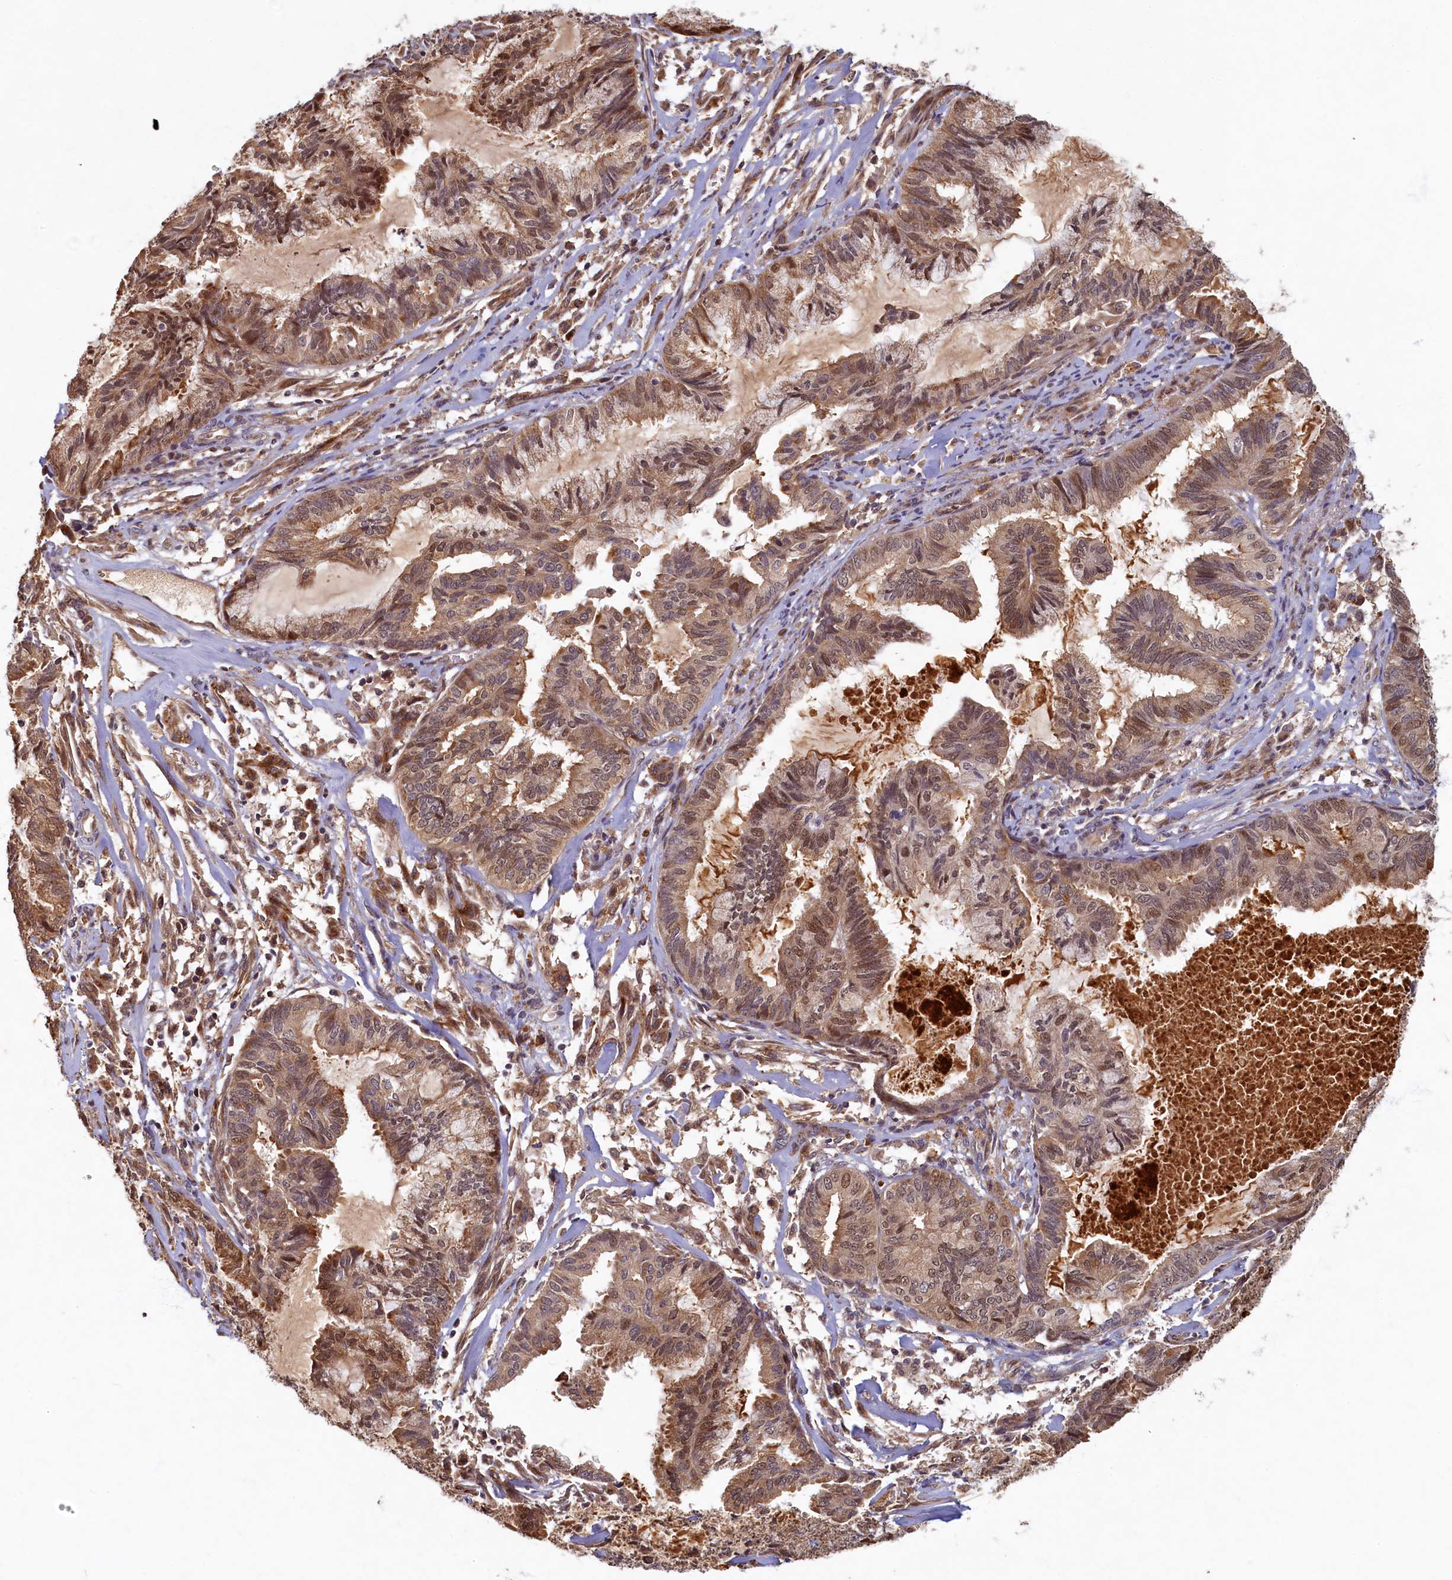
{"staining": {"intensity": "moderate", "quantity": "25%-75%", "location": "cytoplasmic/membranous,nuclear"}, "tissue": "endometrial cancer", "cell_type": "Tumor cells", "image_type": "cancer", "snomed": [{"axis": "morphology", "description": "Adenocarcinoma, NOS"}, {"axis": "topography", "description": "Endometrium"}], "caption": "A photomicrograph of human endometrial cancer (adenocarcinoma) stained for a protein shows moderate cytoplasmic/membranous and nuclear brown staining in tumor cells. (DAB = brown stain, brightfield microscopy at high magnification).", "gene": "LCMT2", "patient": {"sex": "female", "age": 86}}